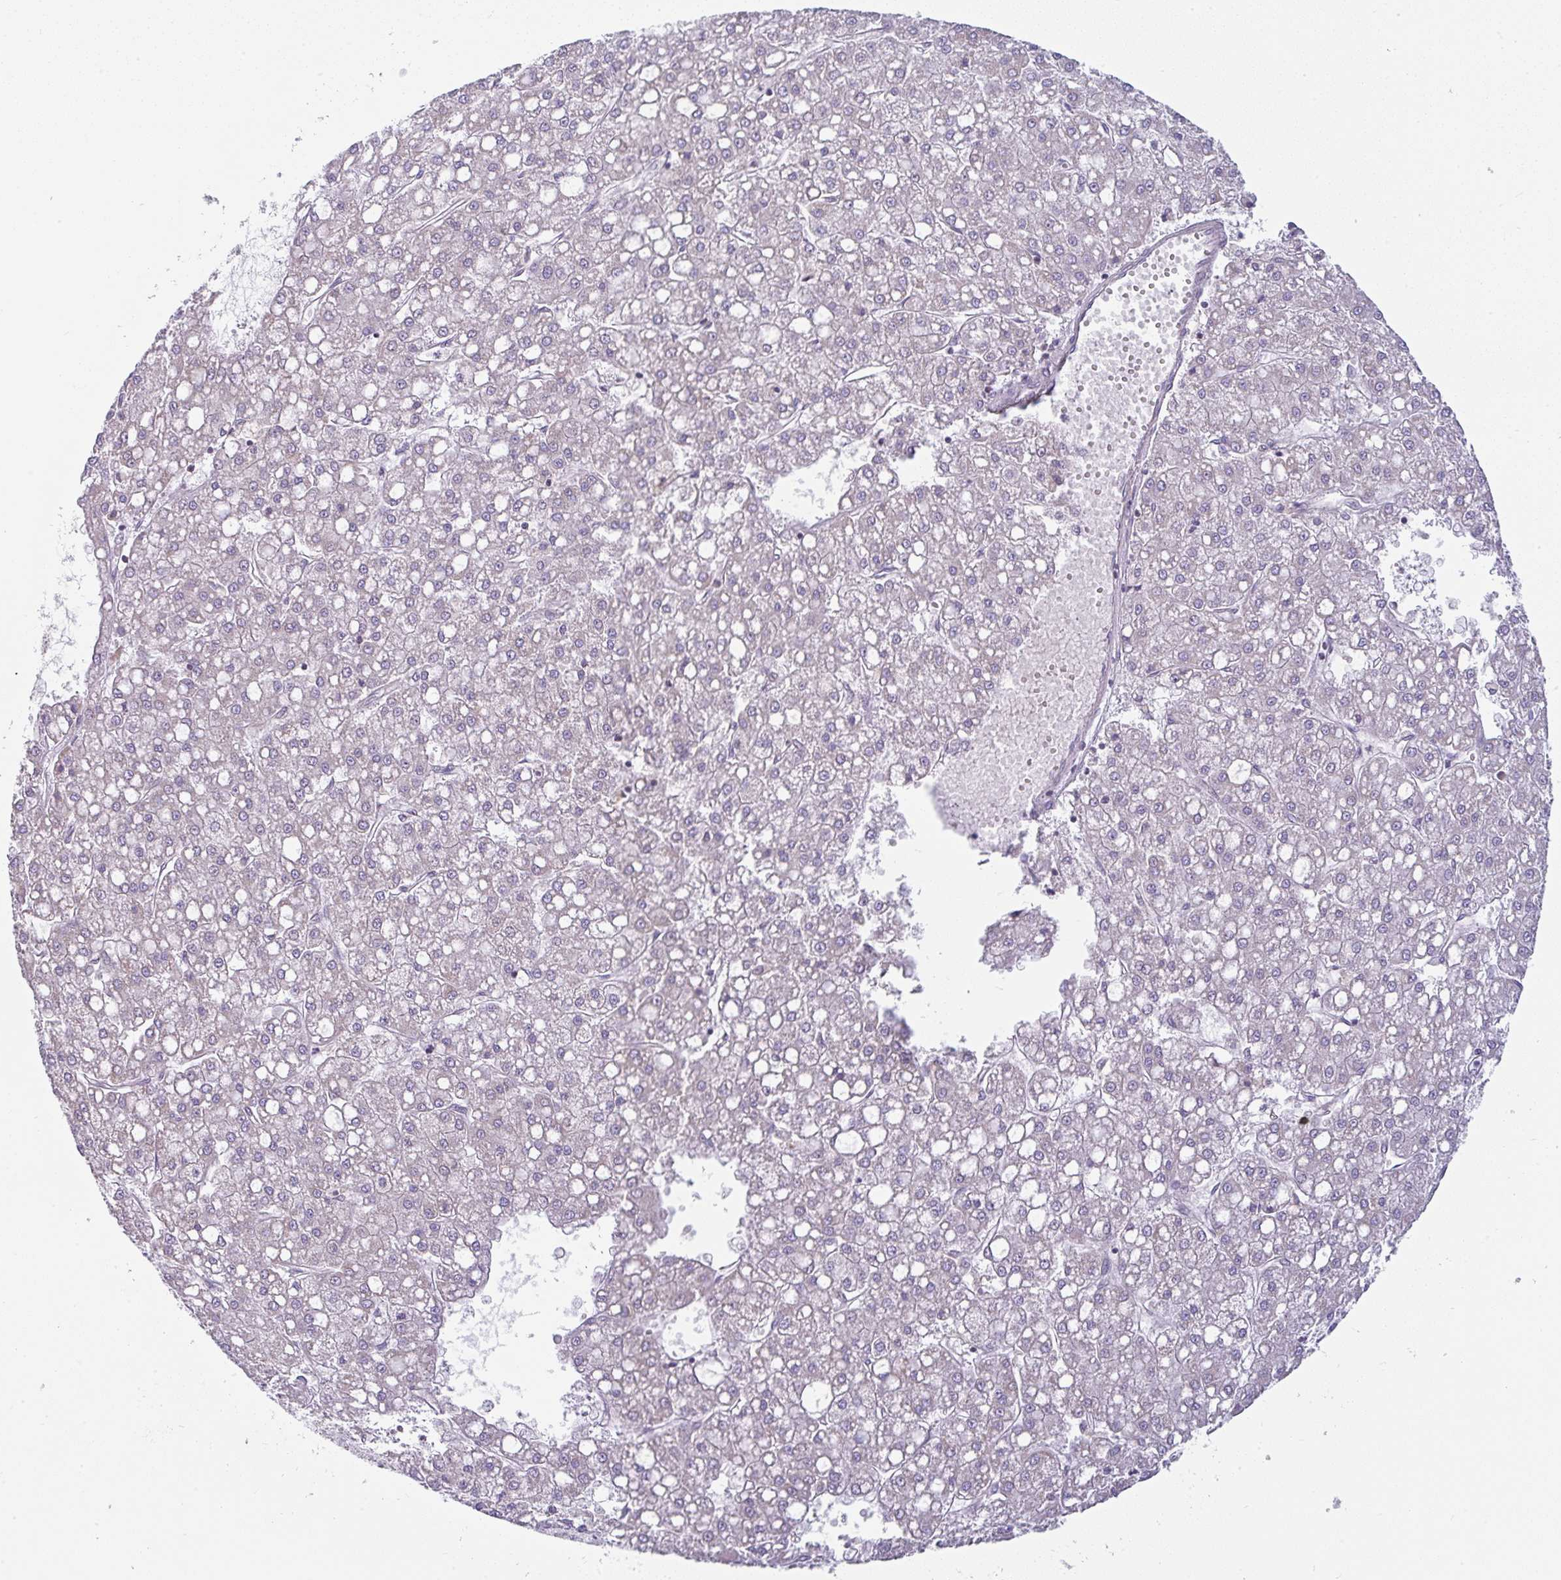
{"staining": {"intensity": "negative", "quantity": "none", "location": "none"}, "tissue": "liver cancer", "cell_type": "Tumor cells", "image_type": "cancer", "snomed": [{"axis": "morphology", "description": "Carcinoma, Hepatocellular, NOS"}, {"axis": "topography", "description": "Liver"}], "caption": "Immunohistochemistry photomicrograph of human liver cancer (hepatocellular carcinoma) stained for a protein (brown), which reveals no expression in tumor cells.", "gene": "MOB1A", "patient": {"sex": "male", "age": 67}}